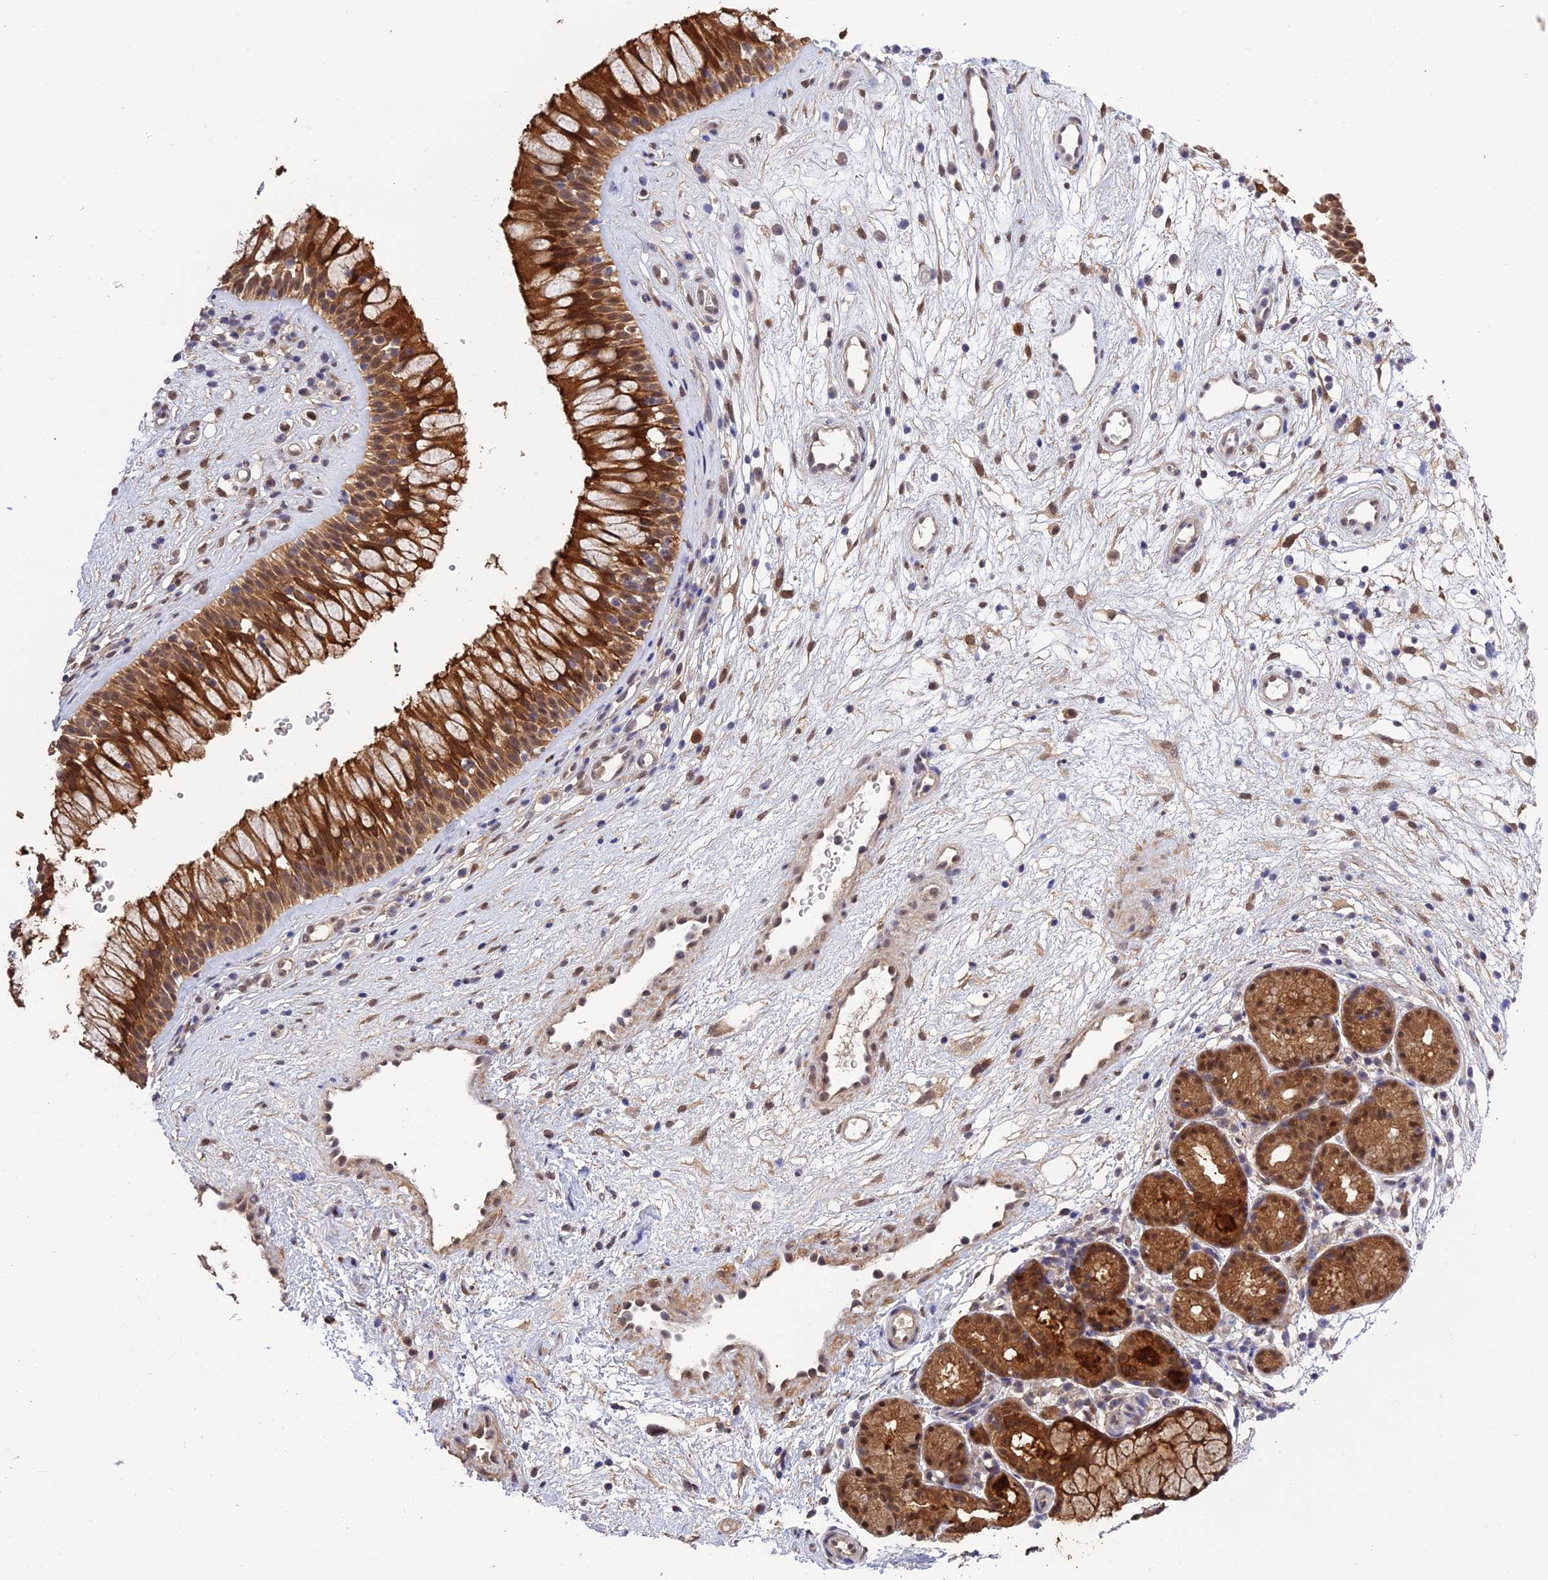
{"staining": {"intensity": "strong", "quantity": ">75%", "location": "cytoplasmic/membranous"}, "tissue": "nasopharynx", "cell_type": "Respiratory epithelial cells", "image_type": "normal", "snomed": [{"axis": "morphology", "description": "Normal tissue, NOS"}, {"axis": "topography", "description": "Nasopharynx"}], "caption": "An image showing strong cytoplasmic/membranous expression in about >75% of respiratory epithelial cells in normal nasopharynx, as visualized by brown immunohistochemical staining.", "gene": "MNS1", "patient": {"sex": "male", "age": 32}}